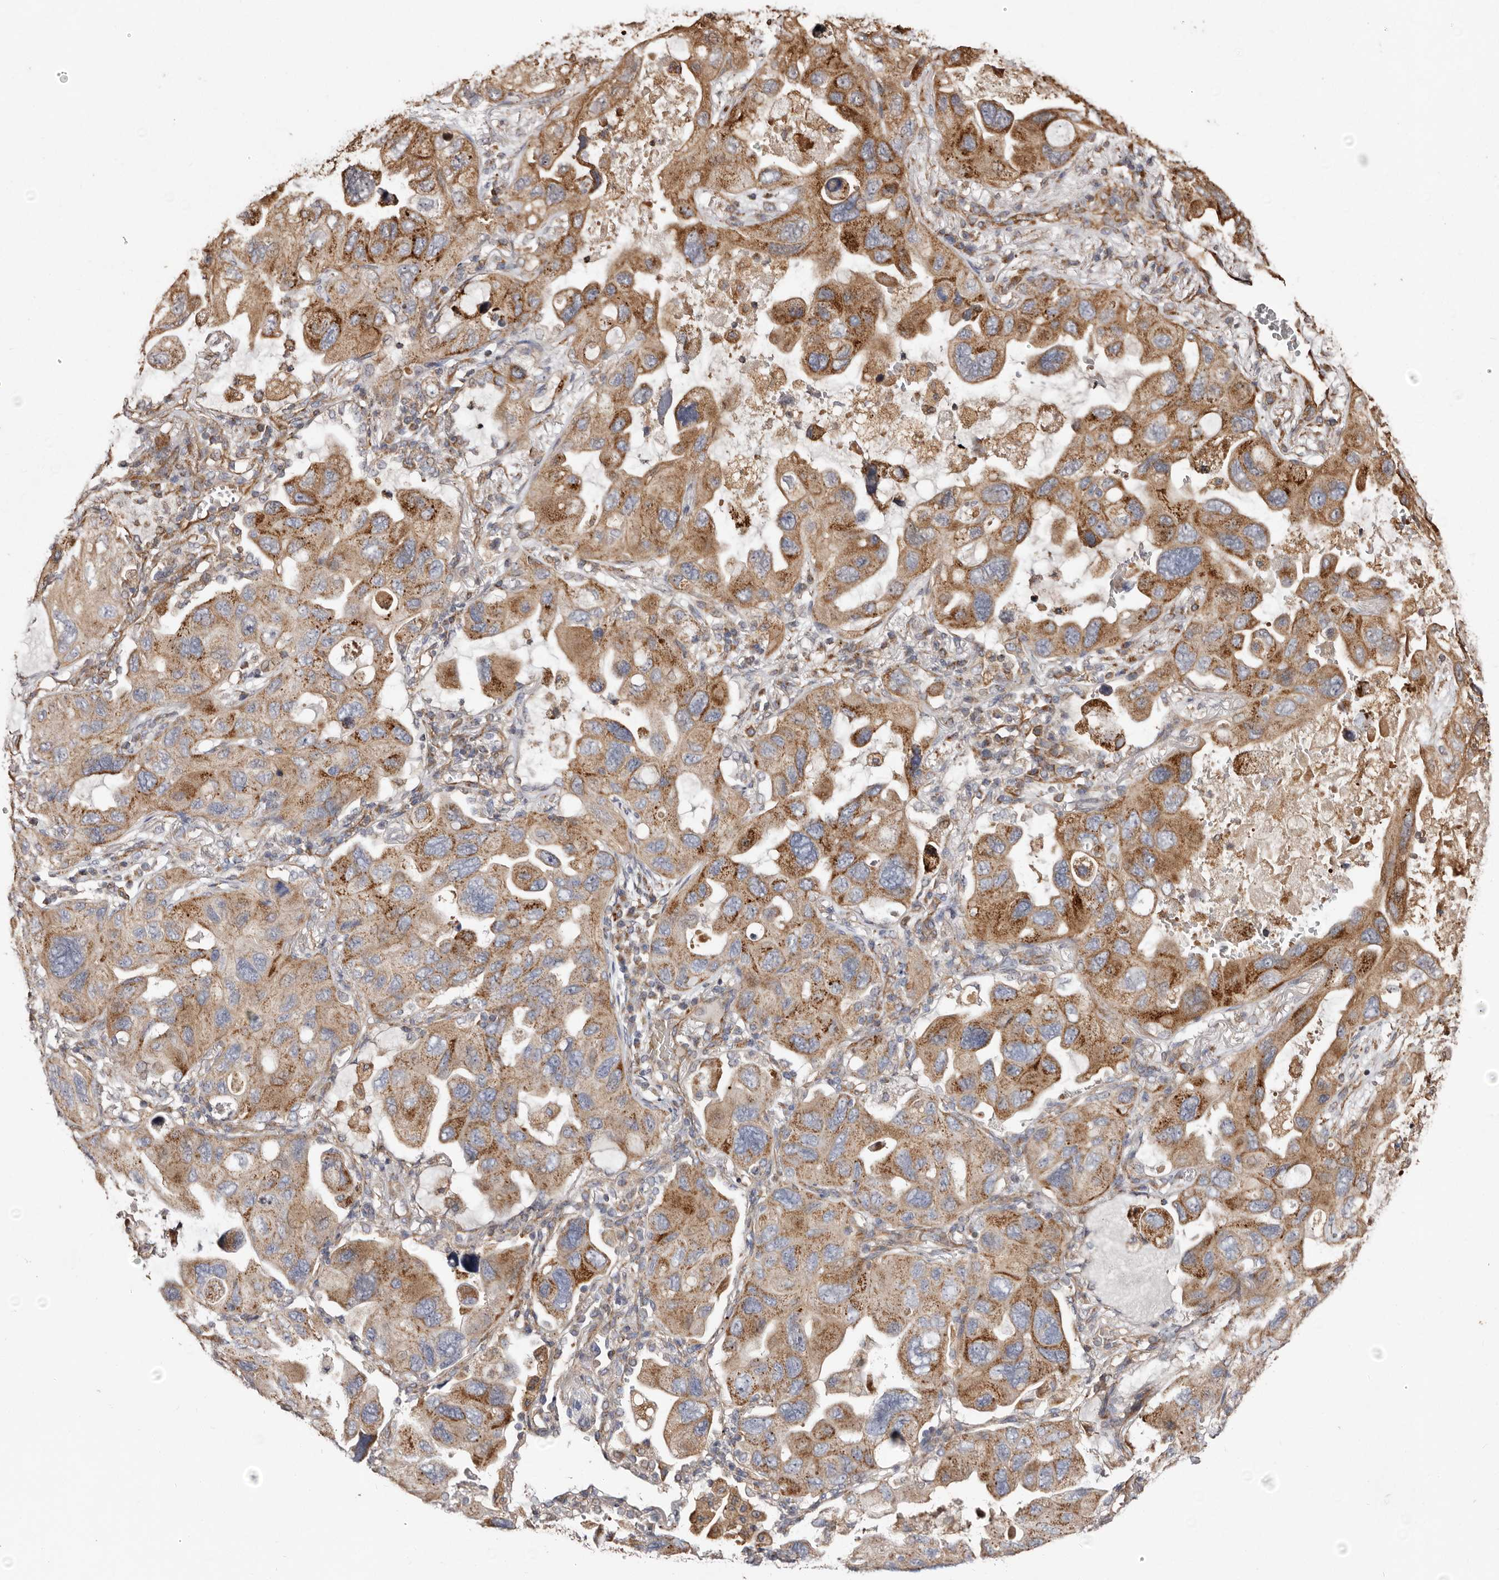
{"staining": {"intensity": "moderate", "quantity": ">75%", "location": "cytoplasmic/membranous"}, "tissue": "lung cancer", "cell_type": "Tumor cells", "image_type": "cancer", "snomed": [{"axis": "morphology", "description": "Squamous cell carcinoma, NOS"}, {"axis": "topography", "description": "Lung"}], "caption": "This image displays immunohistochemistry (IHC) staining of lung cancer (squamous cell carcinoma), with medium moderate cytoplasmic/membranous expression in approximately >75% of tumor cells.", "gene": "MACC1", "patient": {"sex": "female", "age": 73}}